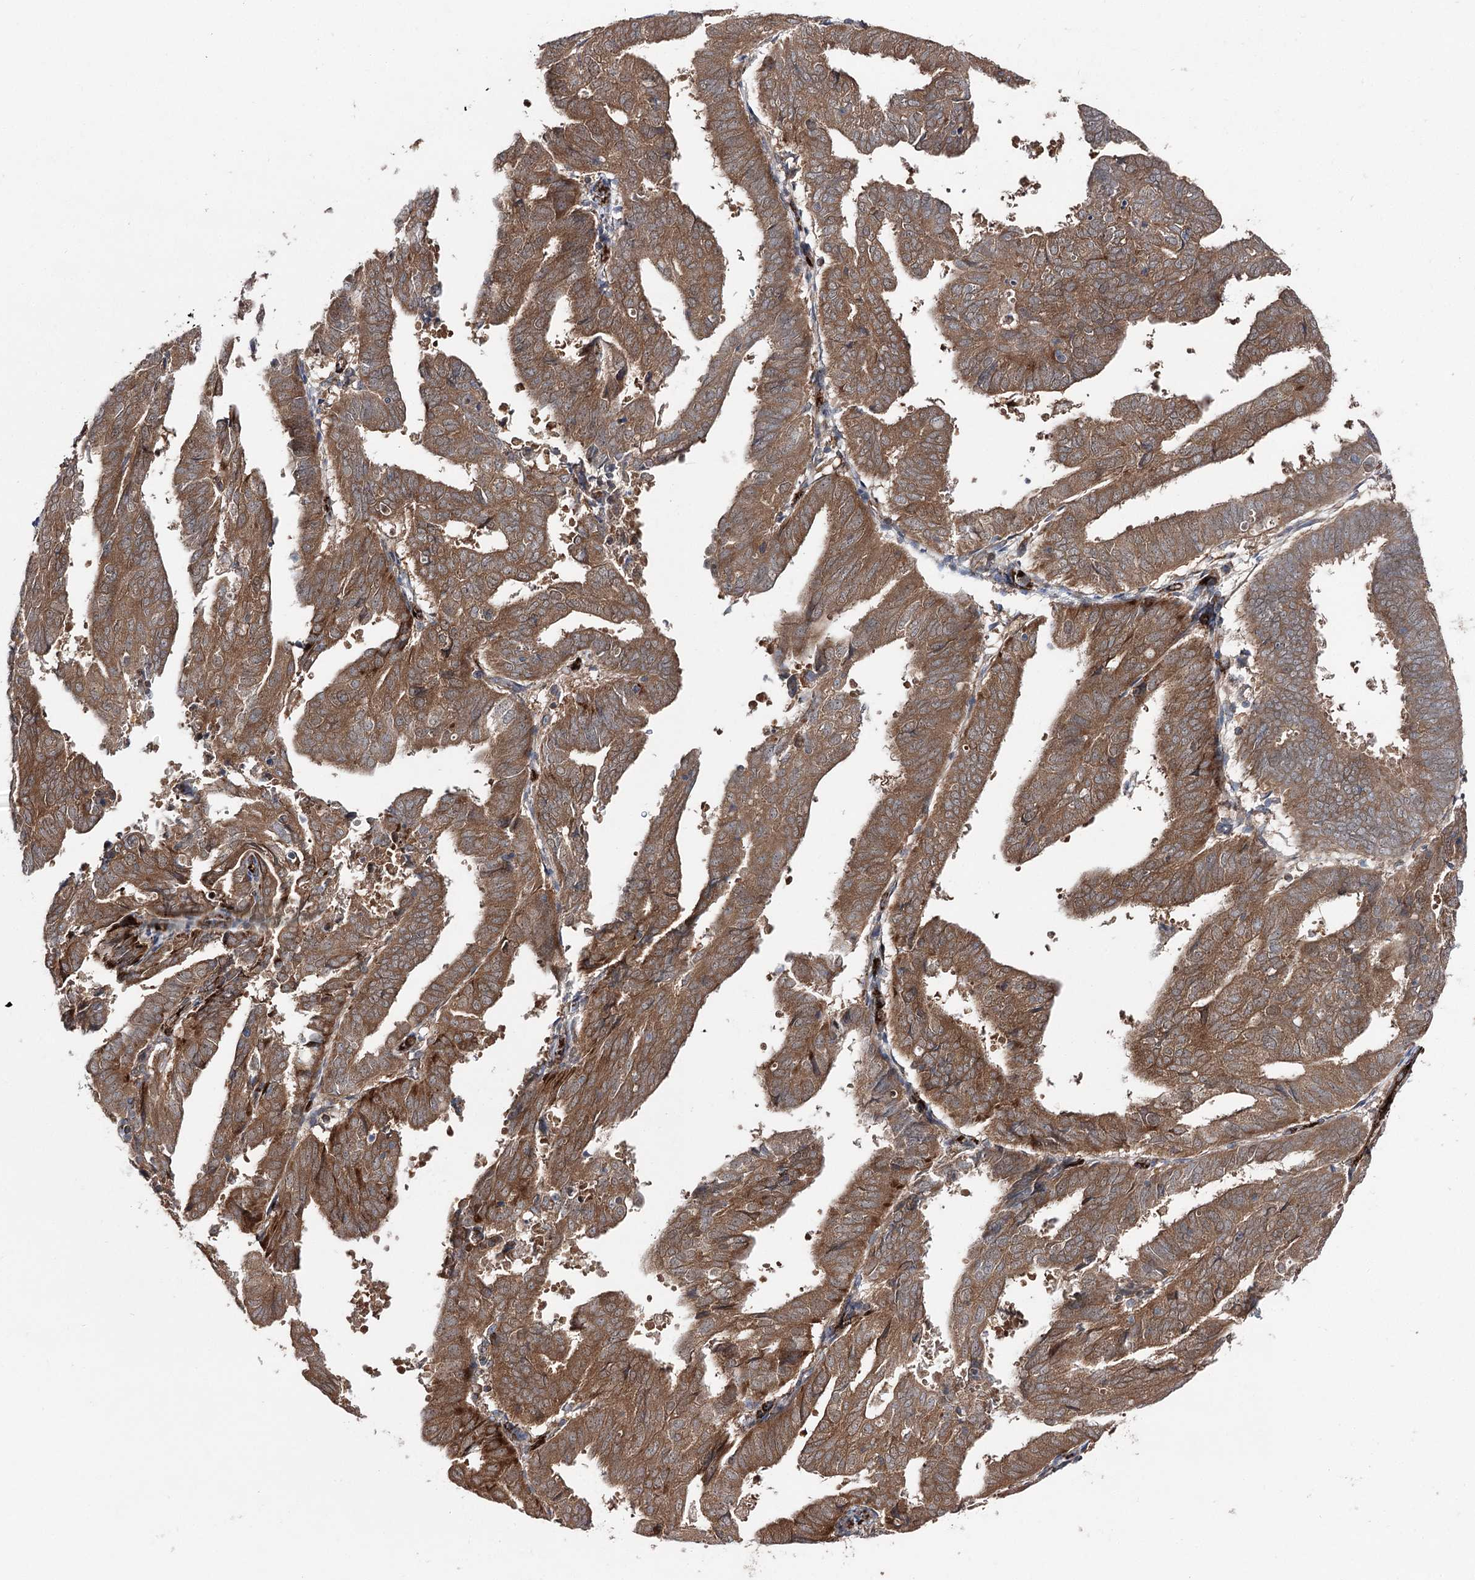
{"staining": {"intensity": "moderate", "quantity": ">75%", "location": "cytoplasmic/membranous"}, "tissue": "endometrial cancer", "cell_type": "Tumor cells", "image_type": "cancer", "snomed": [{"axis": "morphology", "description": "Adenocarcinoma, NOS"}, {"axis": "topography", "description": "Uterus"}], "caption": "Moderate cytoplasmic/membranous protein staining is identified in about >75% of tumor cells in endometrial adenocarcinoma.", "gene": "MIB1", "patient": {"sex": "female", "age": 77}}